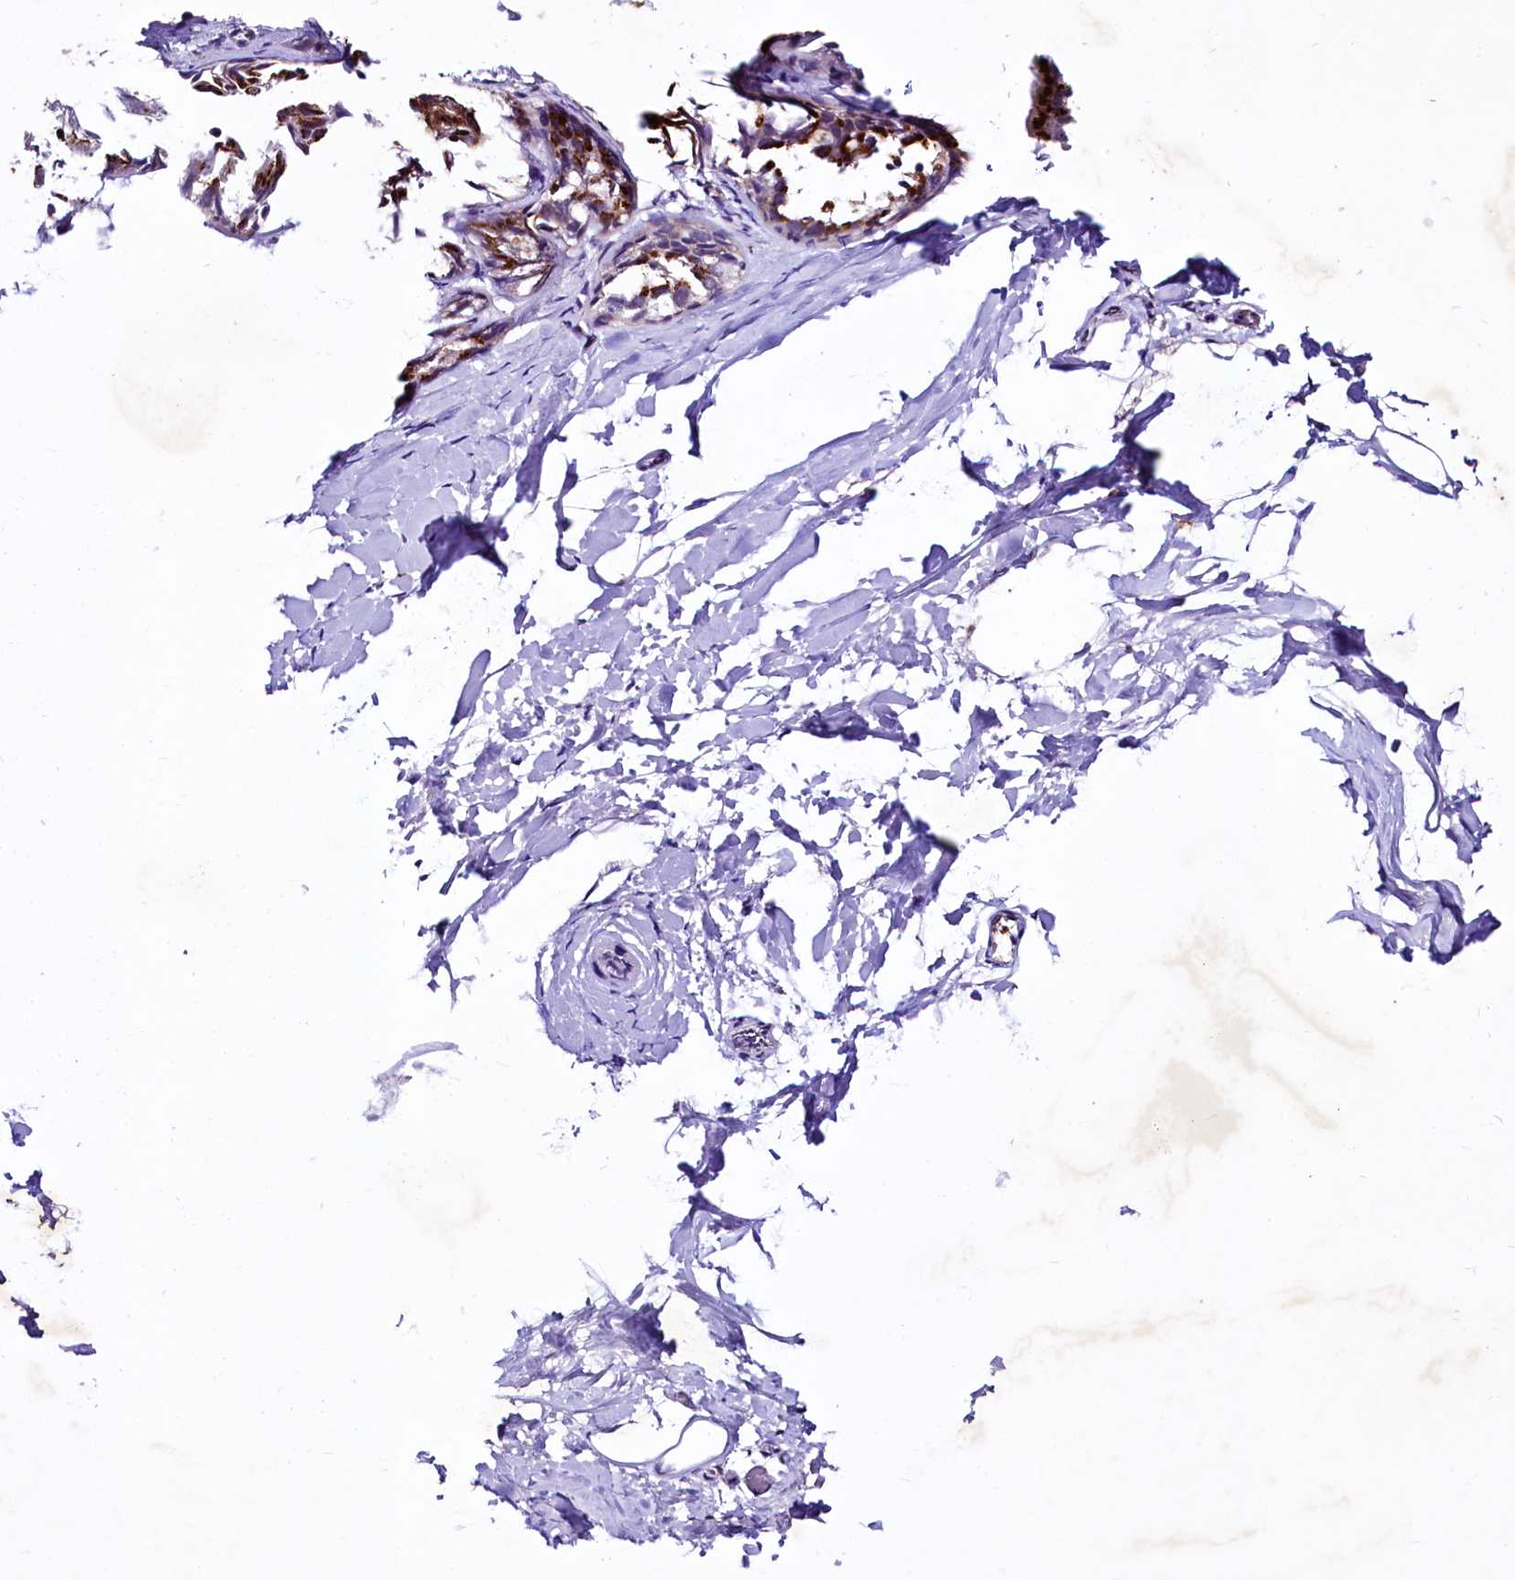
{"staining": {"intensity": "negative", "quantity": "none", "location": "none"}, "tissue": "adipose tissue", "cell_type": "Adipocytes", "image_type": "normal", "snomed": [{"axis": "morphology", "description": "Normal tissue, NOS"}, {"axis": "morphology", "description": "Fibrosis, NOS"}, {"axis": "topography", "description": "Breast"}, {"axis": "topography", "description": "Adipose tissue"}], "caption": "High magnification brightfield microscopy of unremarkable adipose tissue stained with DAB (brown) and counterstained with hematoxylin (blue): adipocytes show no significant positivity.", "gene": "LEUTX", "patient": {"sex": "female", "age": 39}}